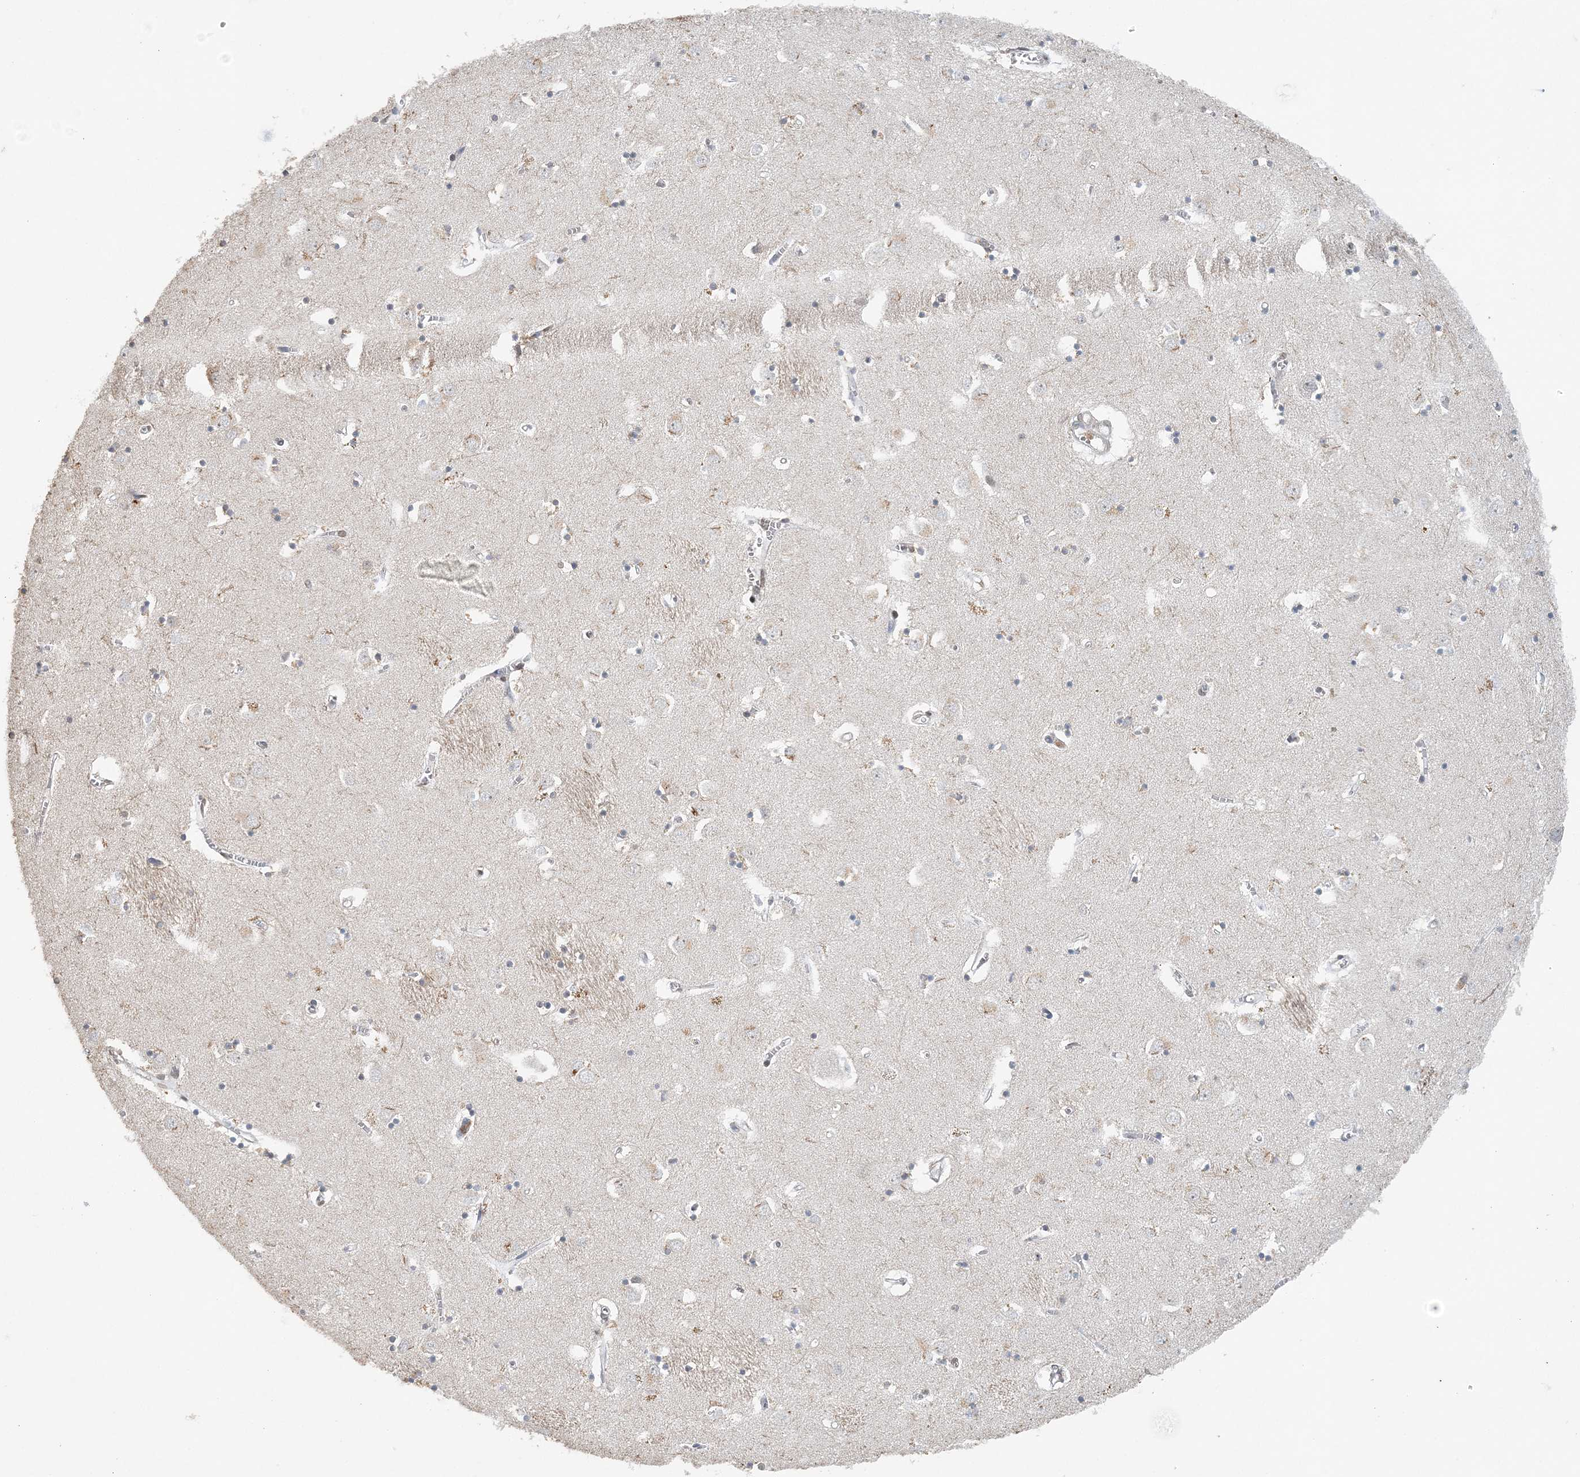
{"staining": {"intensity": "moderate", "quantity": "<25%", "location": "cytoplasmic/membranous"}, "tissue": "caudate", "cell_type": "Glial cells", "image_type": "normal", "snomed": [{"axis": "morphology", "description": "Normal tissue, NOS"}, {"axis": "topography", "description": "Lateral ventricle wall"}], "caption": "The histopathology image reveals staining of unremarkable caudate, revealing moderate cytoplasmic/membranous protein expression (brown color) within glial cells. The staining is performed using DAB (3,3'-diaminobenzidine) brown chromogen to label protein expression. The nuclei are counter-stained blue using hematoxylin.", "gene": "FAM110A", "patient": {"sex": "male", "age": 70}}